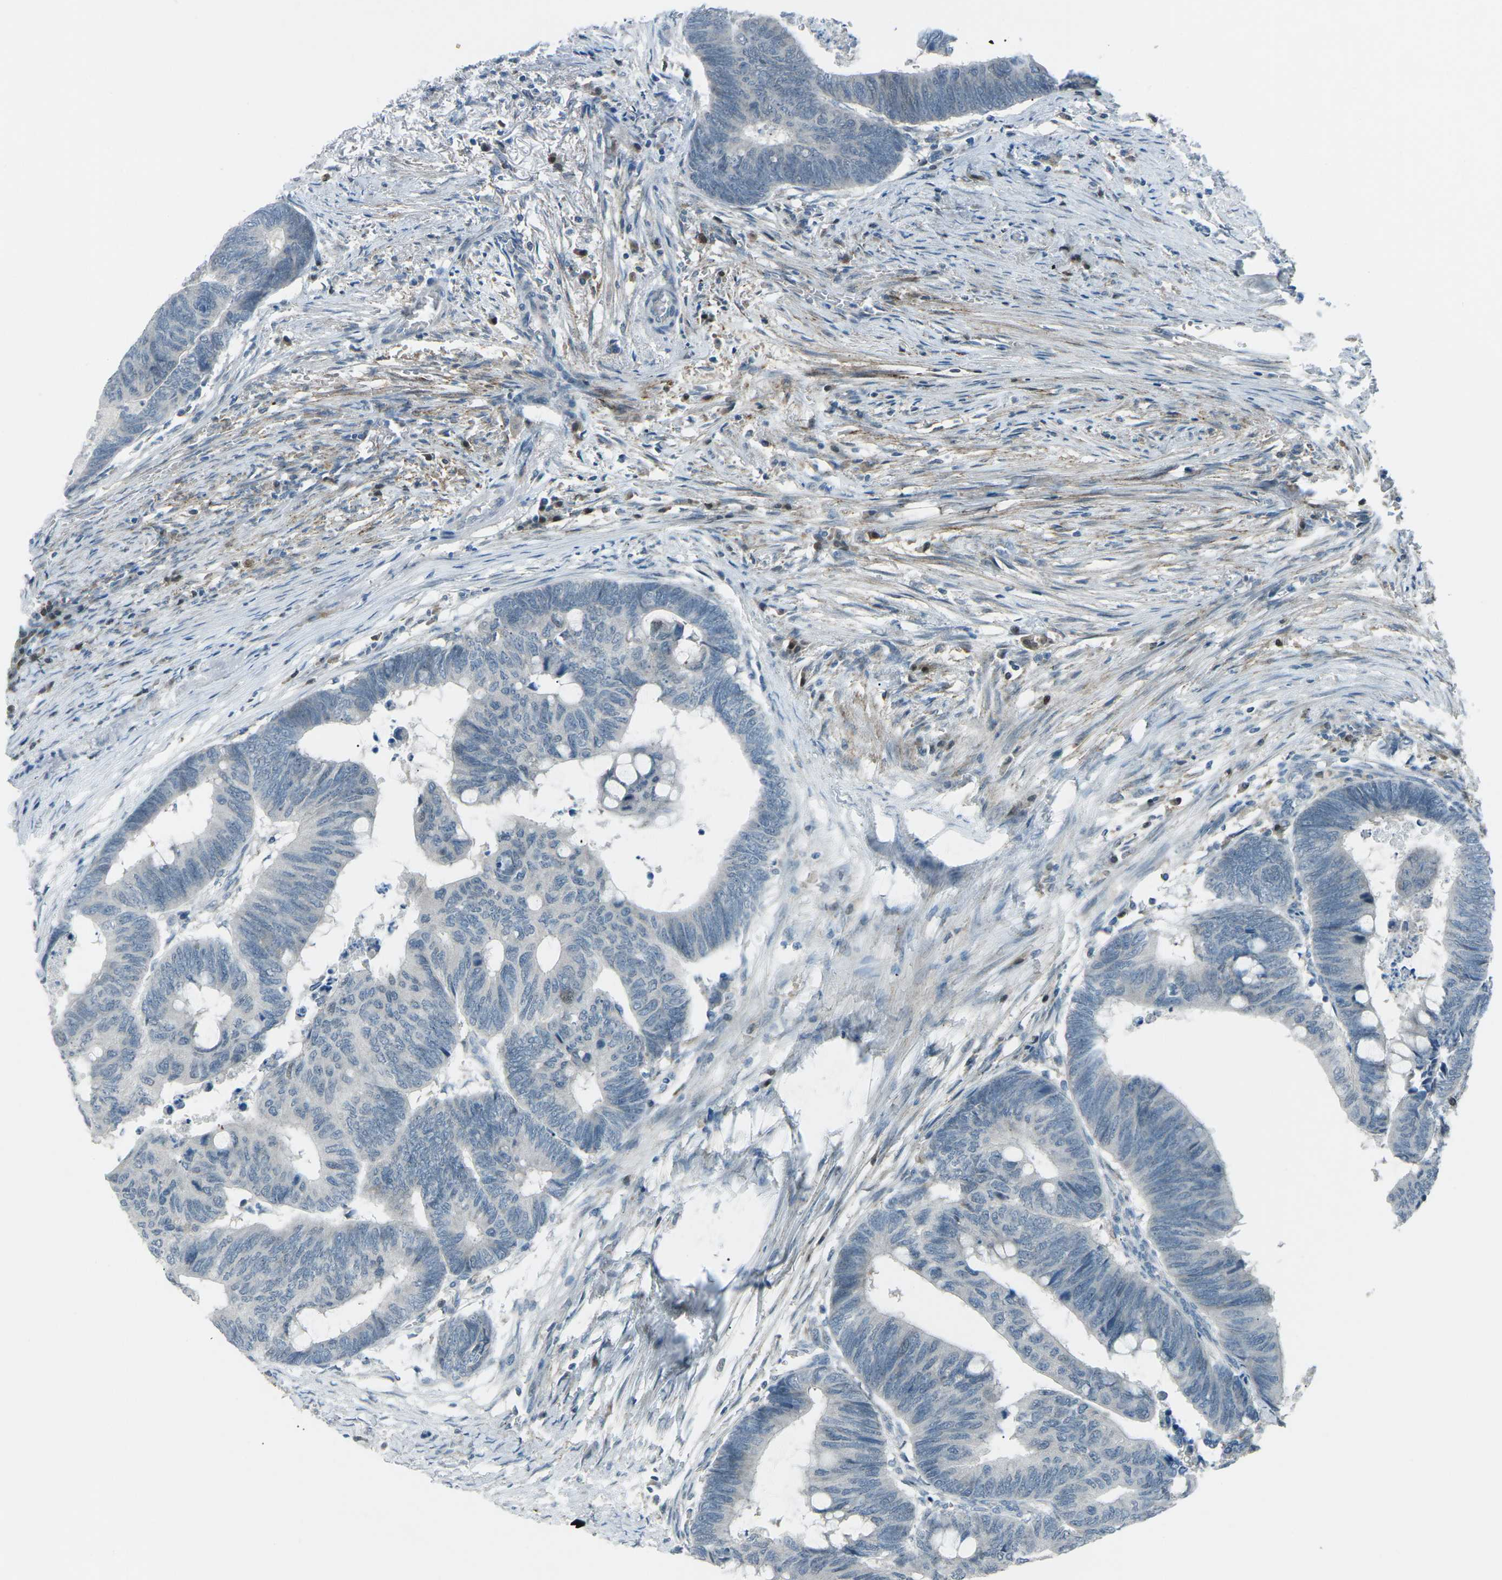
{"staining": {"intensity": "negative", "quantity": "none", "location": "none"}, "tissue": "colorectal cancer", "cell_type": "Tumor cells", "image_type": "cancer", "snomed": [{"axis": "morphology", "description": "Normal tissue, NOS"}, {"axis": "morphology", "description": "Adenocarcinoma, NOS"}, {"axis": "topography", "description": "Rectum"}, {"axis": "topography", "description": "Peripheral nerve tissue"}], "caption": "The micrograph exhibits no staining of tumor cells in adenocarcinoma (colorectal).", "gene": "PRKCA", "patient": {"sex": "male", "age": 92}}